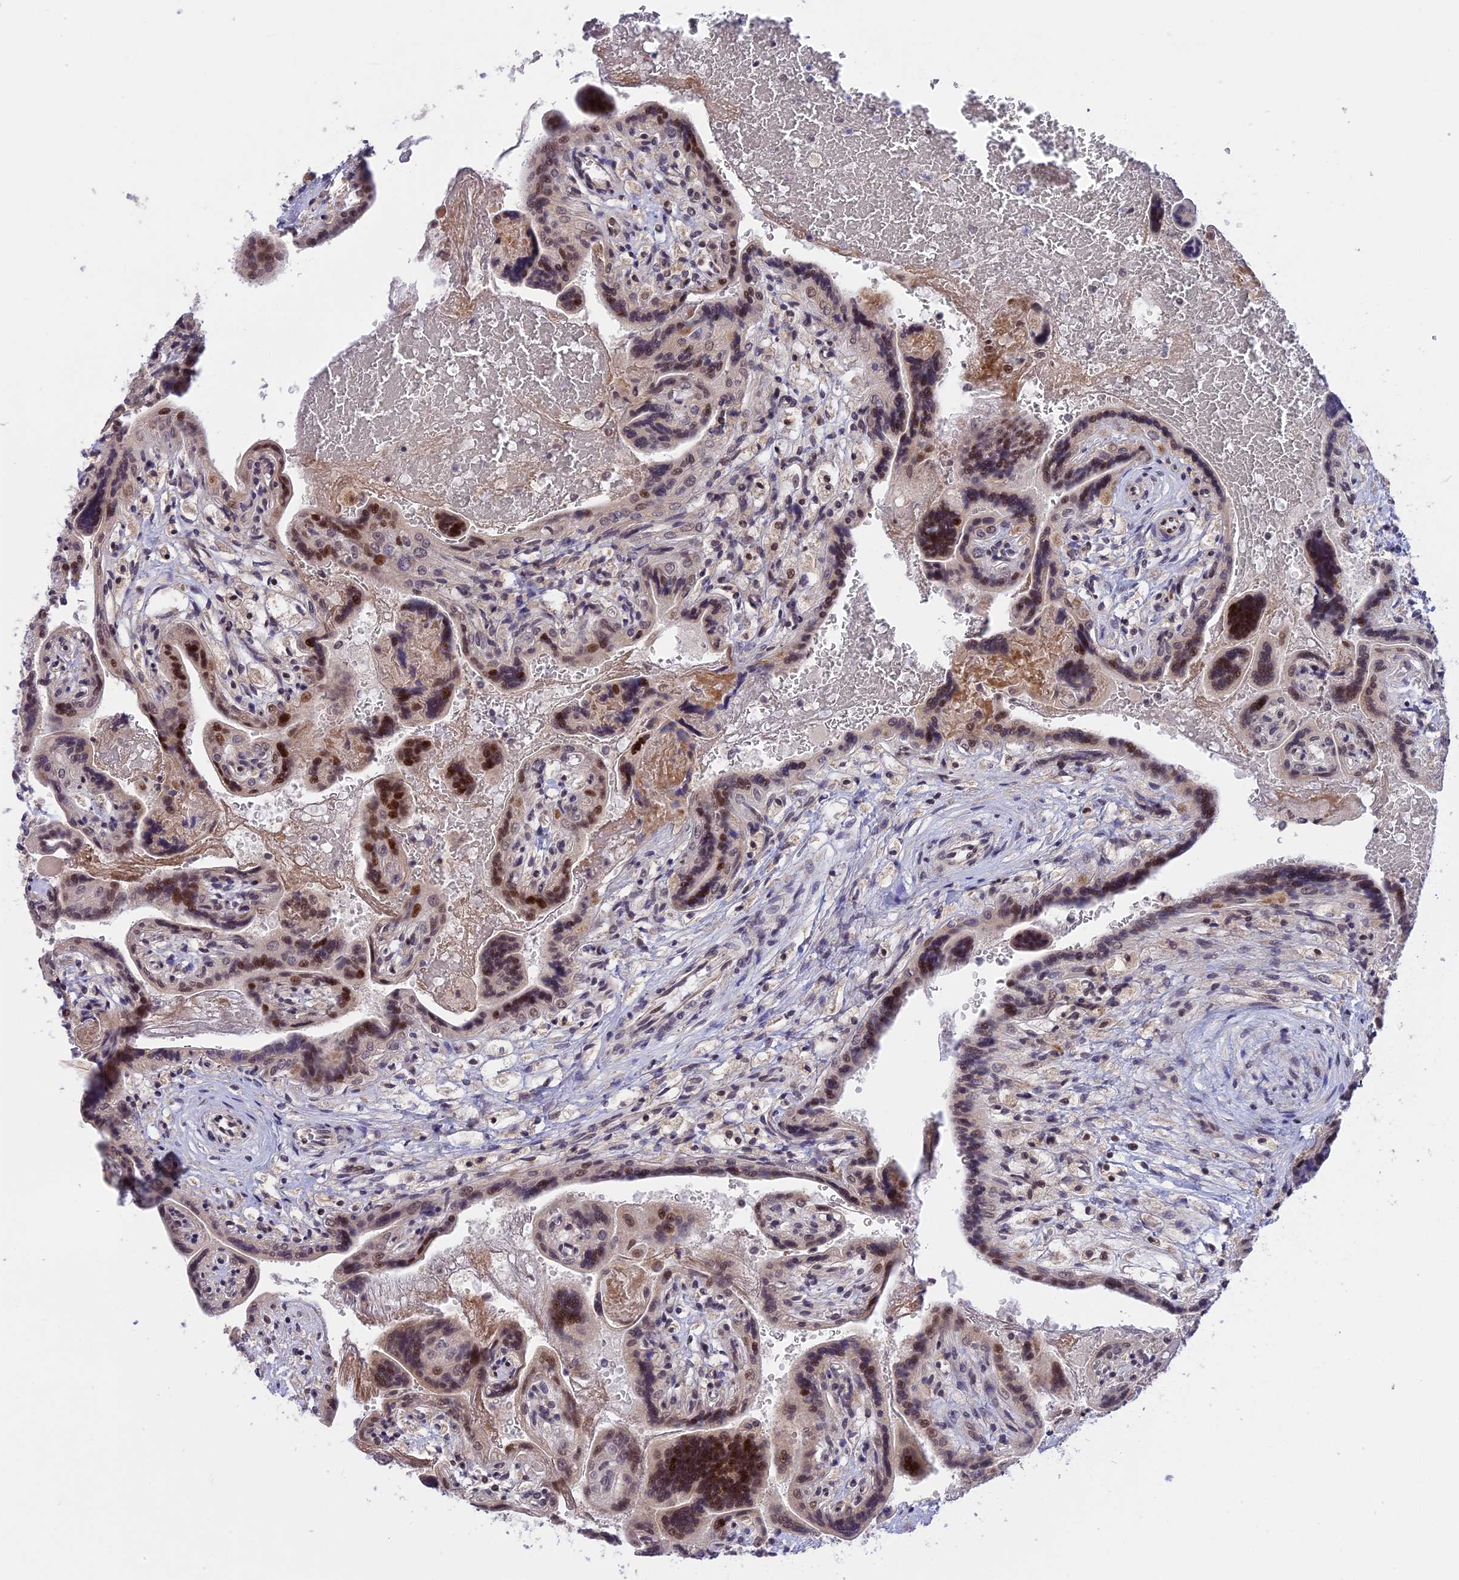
{"staining": {"intensity": "moderate", "quantity": ">75%", "location": "nuclear"}, "tissue": "placenta", "cell_type": "Trophoblastic cells", "image_type": "normal", "snomed": [{"axis": "morphology", "description": "Normal tissue, NOS"}, {"axis": "topography", "description": "Placenta"}], "caption": "Immunohistochemistry image of normal human placenta stained for a protein (brown), which shows medium levels of moderate nuclear expression in approximately >75% of trophoblastic cells.", "gene": "POLR2C", "patient": {"sex": "female", "age": 37}}